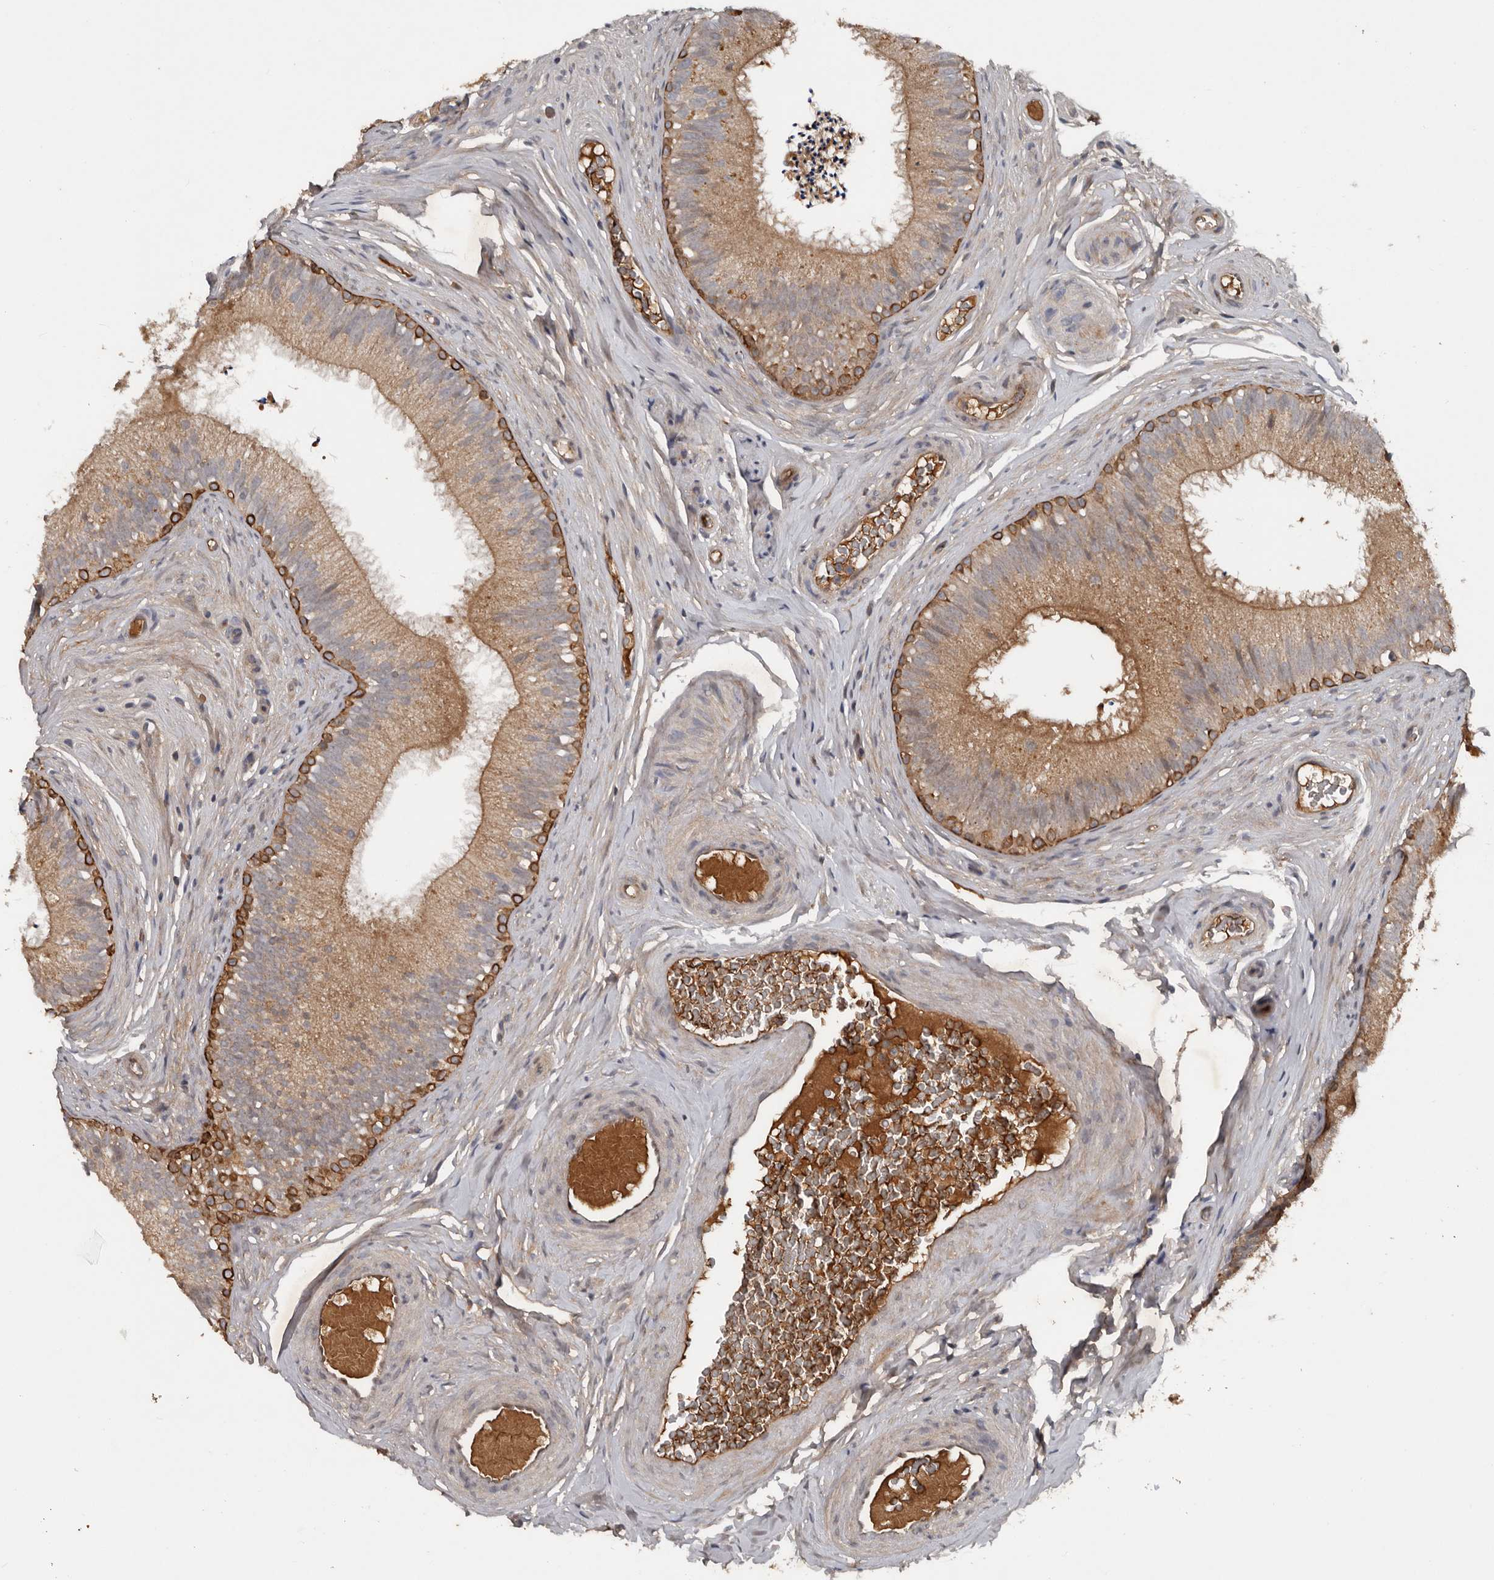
{"staining": {"intensity": "strong", "quantity": "<25%", "location": "cytoplasmic/membranous"}, "tissue": "epididymis", "cell_type": "Glandular cells", "image_type": "normal", "snomed": [{"axis": "morphology", "description": "Normal tissue, NOS"}, {"axis": "topography", "description": "Epididymis"}], "caption": "A brown stain shows strong cytoplasmic/membranous positivity of a protein in glandular cells of benign human epididymis. (DAB IHC with brightfield microscopy, high magnification).", "gene": "DNAJB4", "patient": {"sex": "male", "age": 29}}